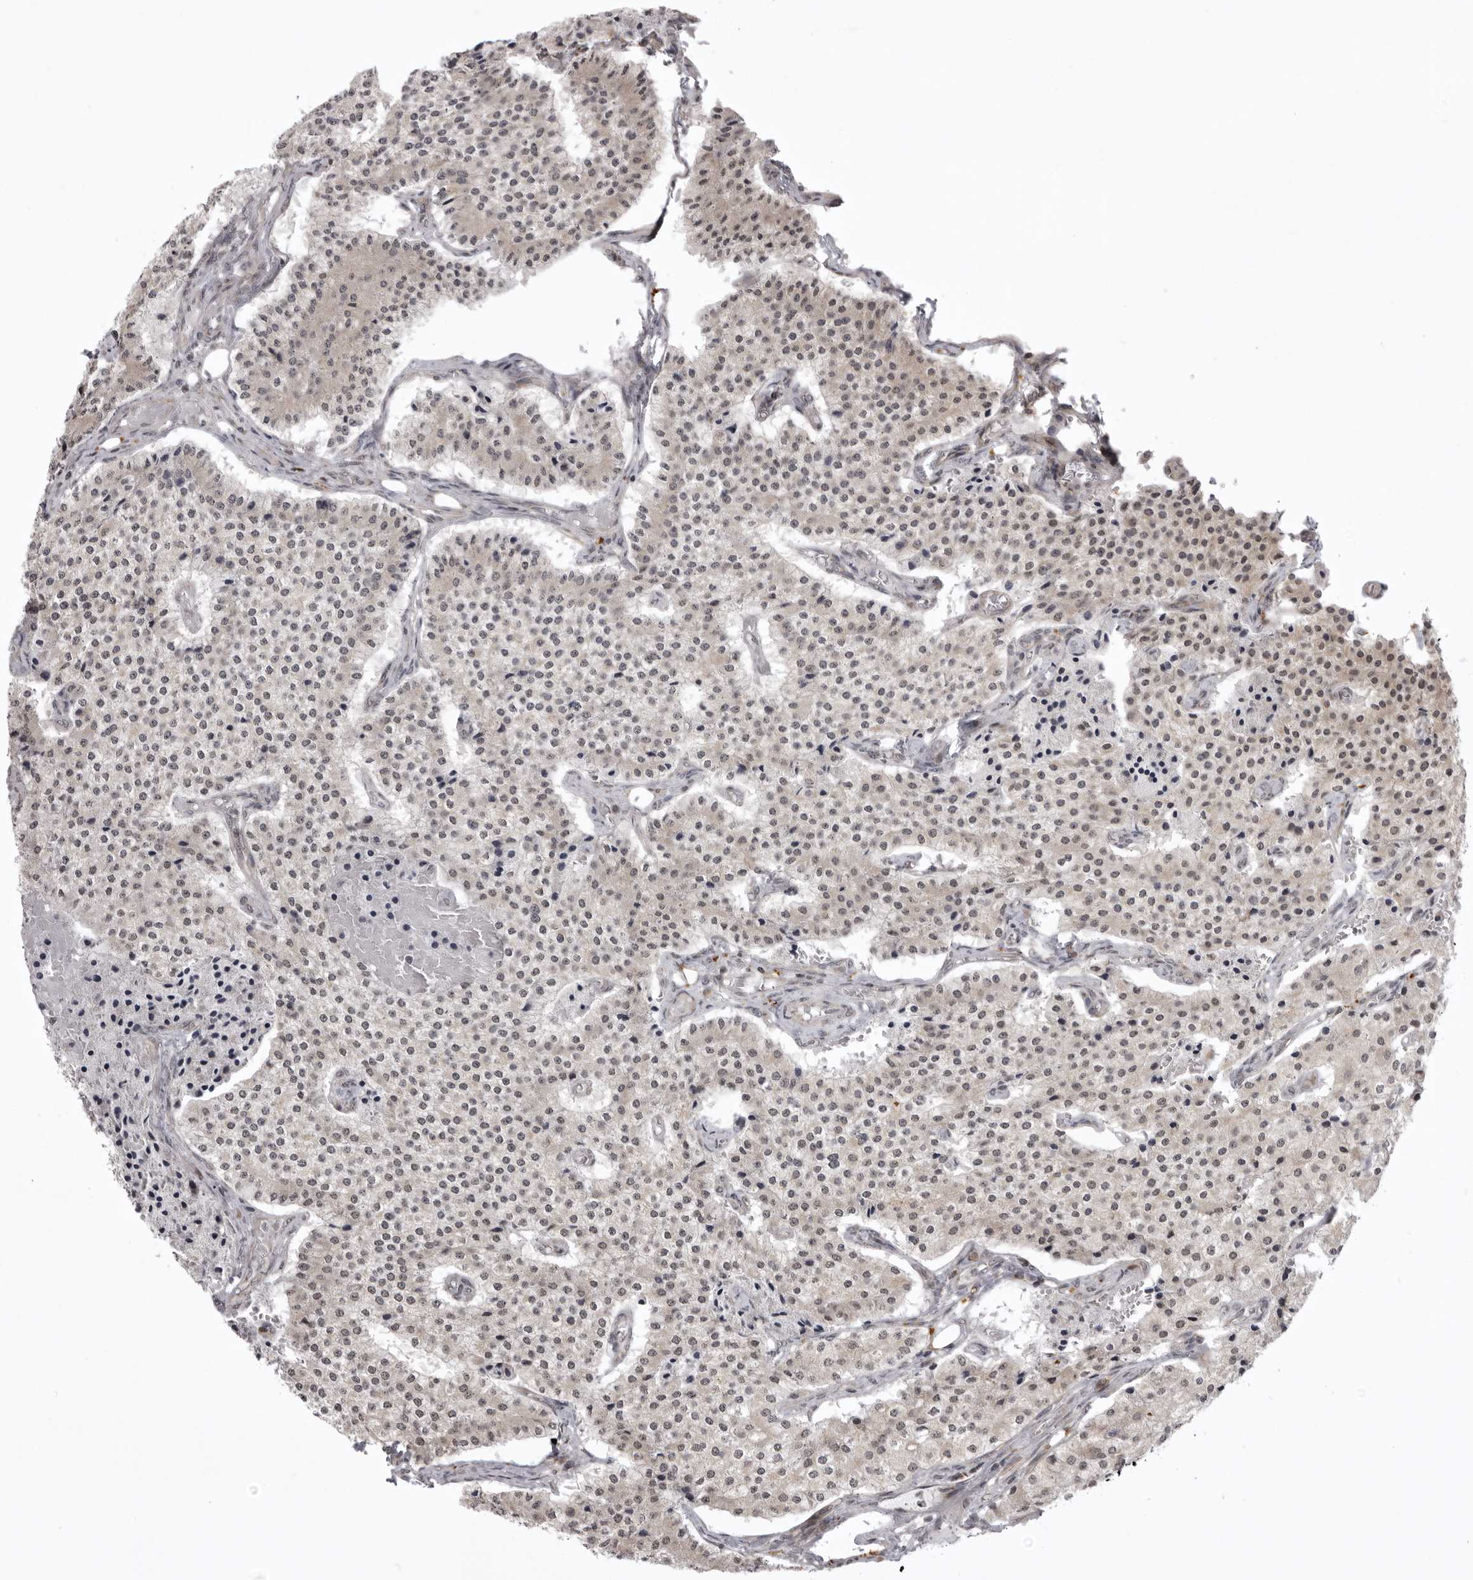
{"staining": {"intensity": "weak", "quantity": "<25%", "location": "nuclear"}, "tissue": "carcinoid", "cell_type": "Tumor cells", "image_type": "cancer", "snomed": [{"axis": "morphology", "description": "Carcinoid, malignant, NOS"}, {"axis": "topography", "description": "Colon"}], "caption": "The immunohistochemistry photomicrograph has no significant staining in tumor cells of carcinoid (malignant) tissue.", "gene": "C1orf109", "patient": {"sex": "female", "age": 52}}